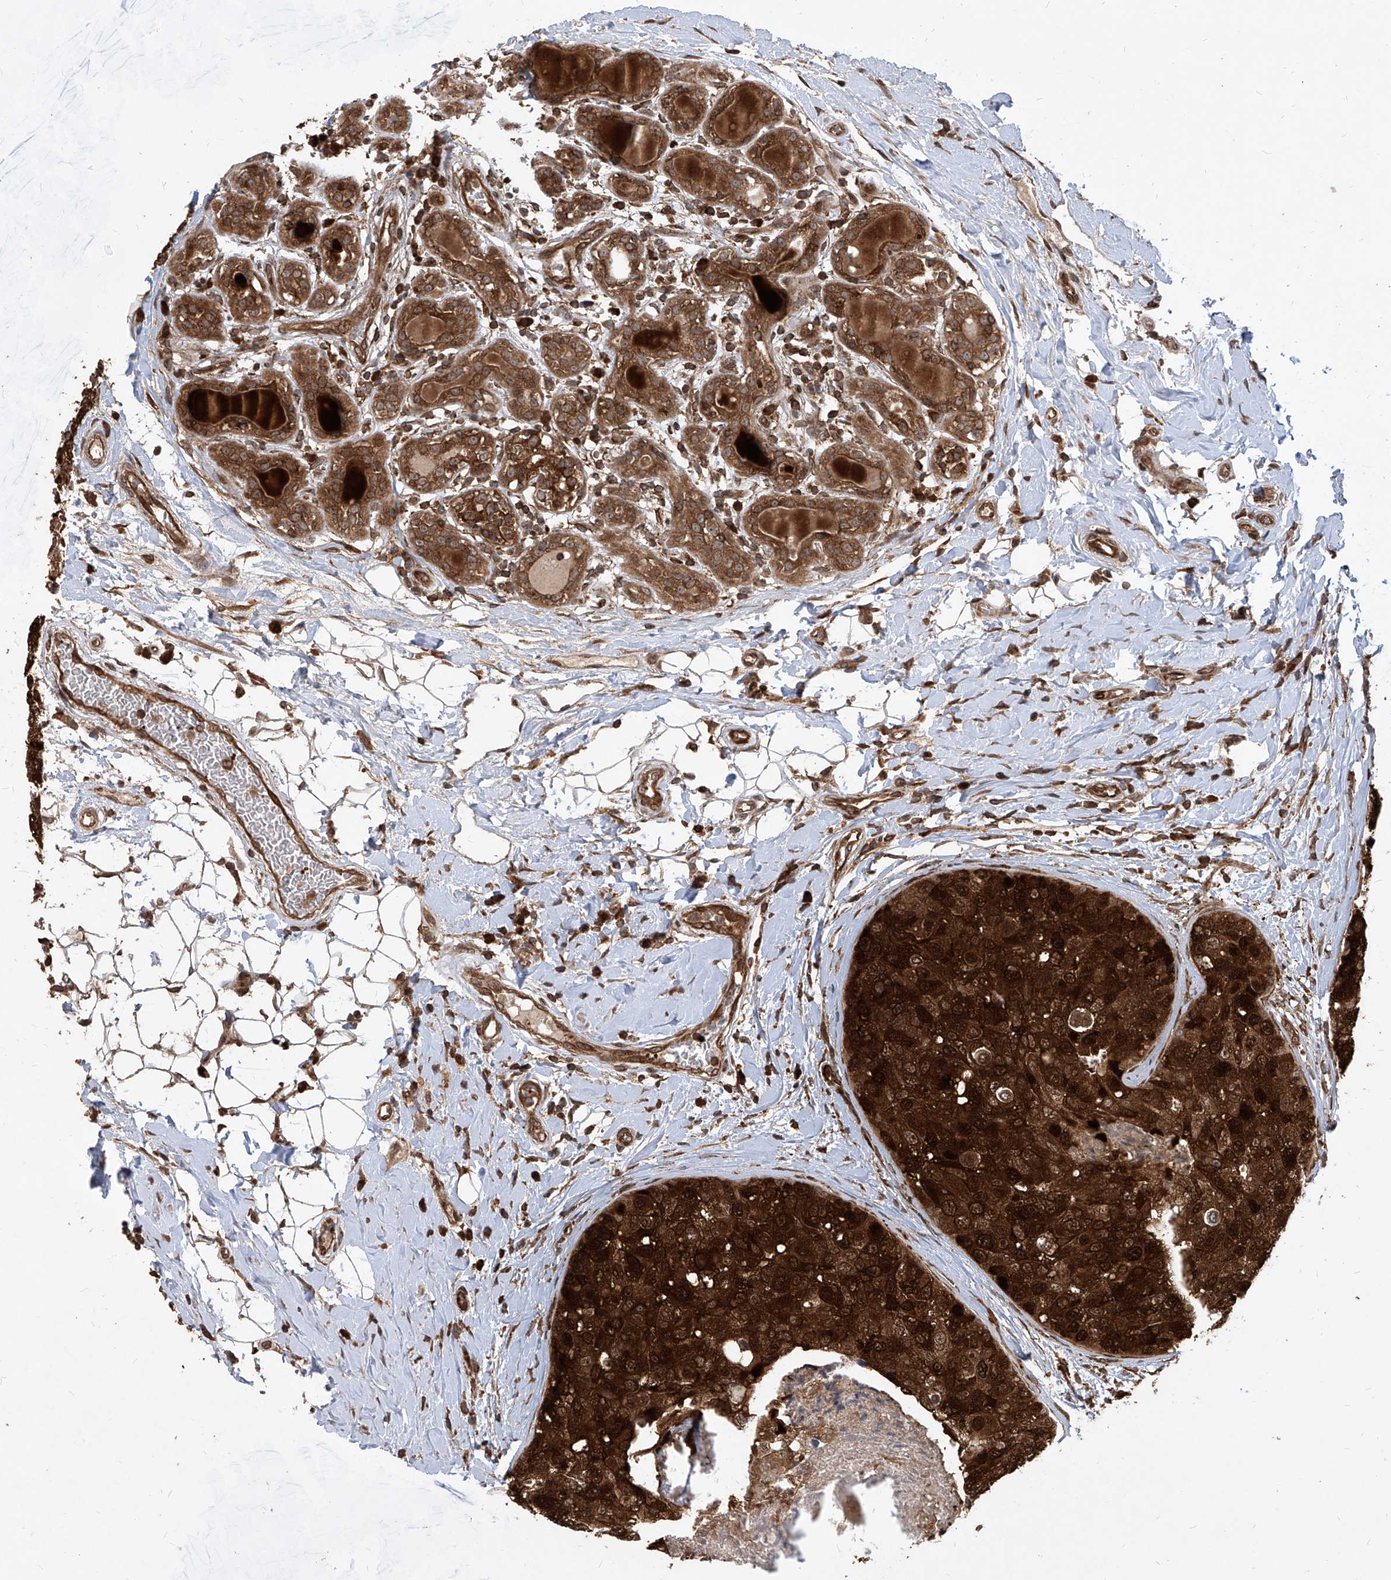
{"staining": {"intensity": "strong", "quantity": ">75%", "location": "cytoplasmic/membranous,nuclear"}, "tissue": "breast cancer", "cell_type": "Tumor cells", "image_type": "cancer", "snomed": [{"axis": "morphology", "description": "Duct carcinoma"}, {"axis": "topography", "description": "Breast"}], "caption": "Strong cytoplasmic/membranous and nuclear expression is appreciated in approximately >75% of tumor cells in breast cancer (invasive ductal carcinoma).", "gene": "MAGED2", "patient": {"sex": "female", "age": 27}}